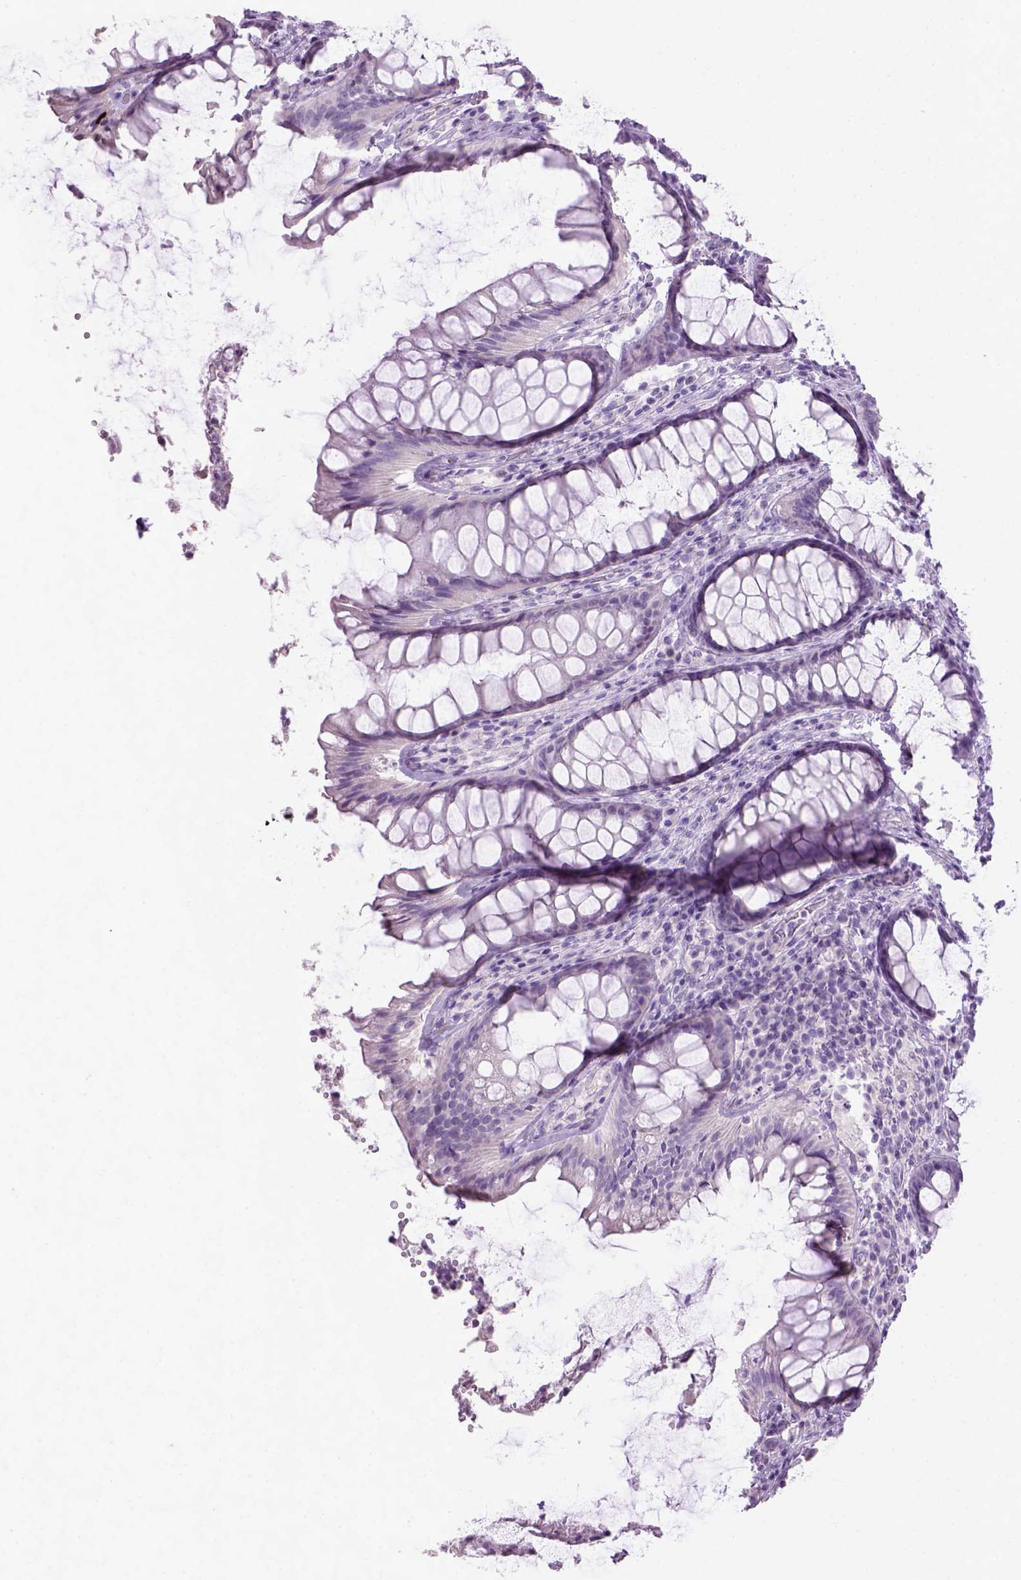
{"staining": {"intensity": "negative", "quantity": "none", "location": "none"}, "tissue": "rectum", "cell_type": "Glandular cells", "image_type": "normal", "snomed": [{"axis": "morphology", "description": "Normal tissue, NOS"}, {"axis": "topography", "description": "Rectum"}], "caption": "This is a histopathology image of immunohistochemistry staining of normal rectum, which shows no staining in glandular cells.", "gene": "CYP24A1", "patient": {"sex": "male", "age": 72}}